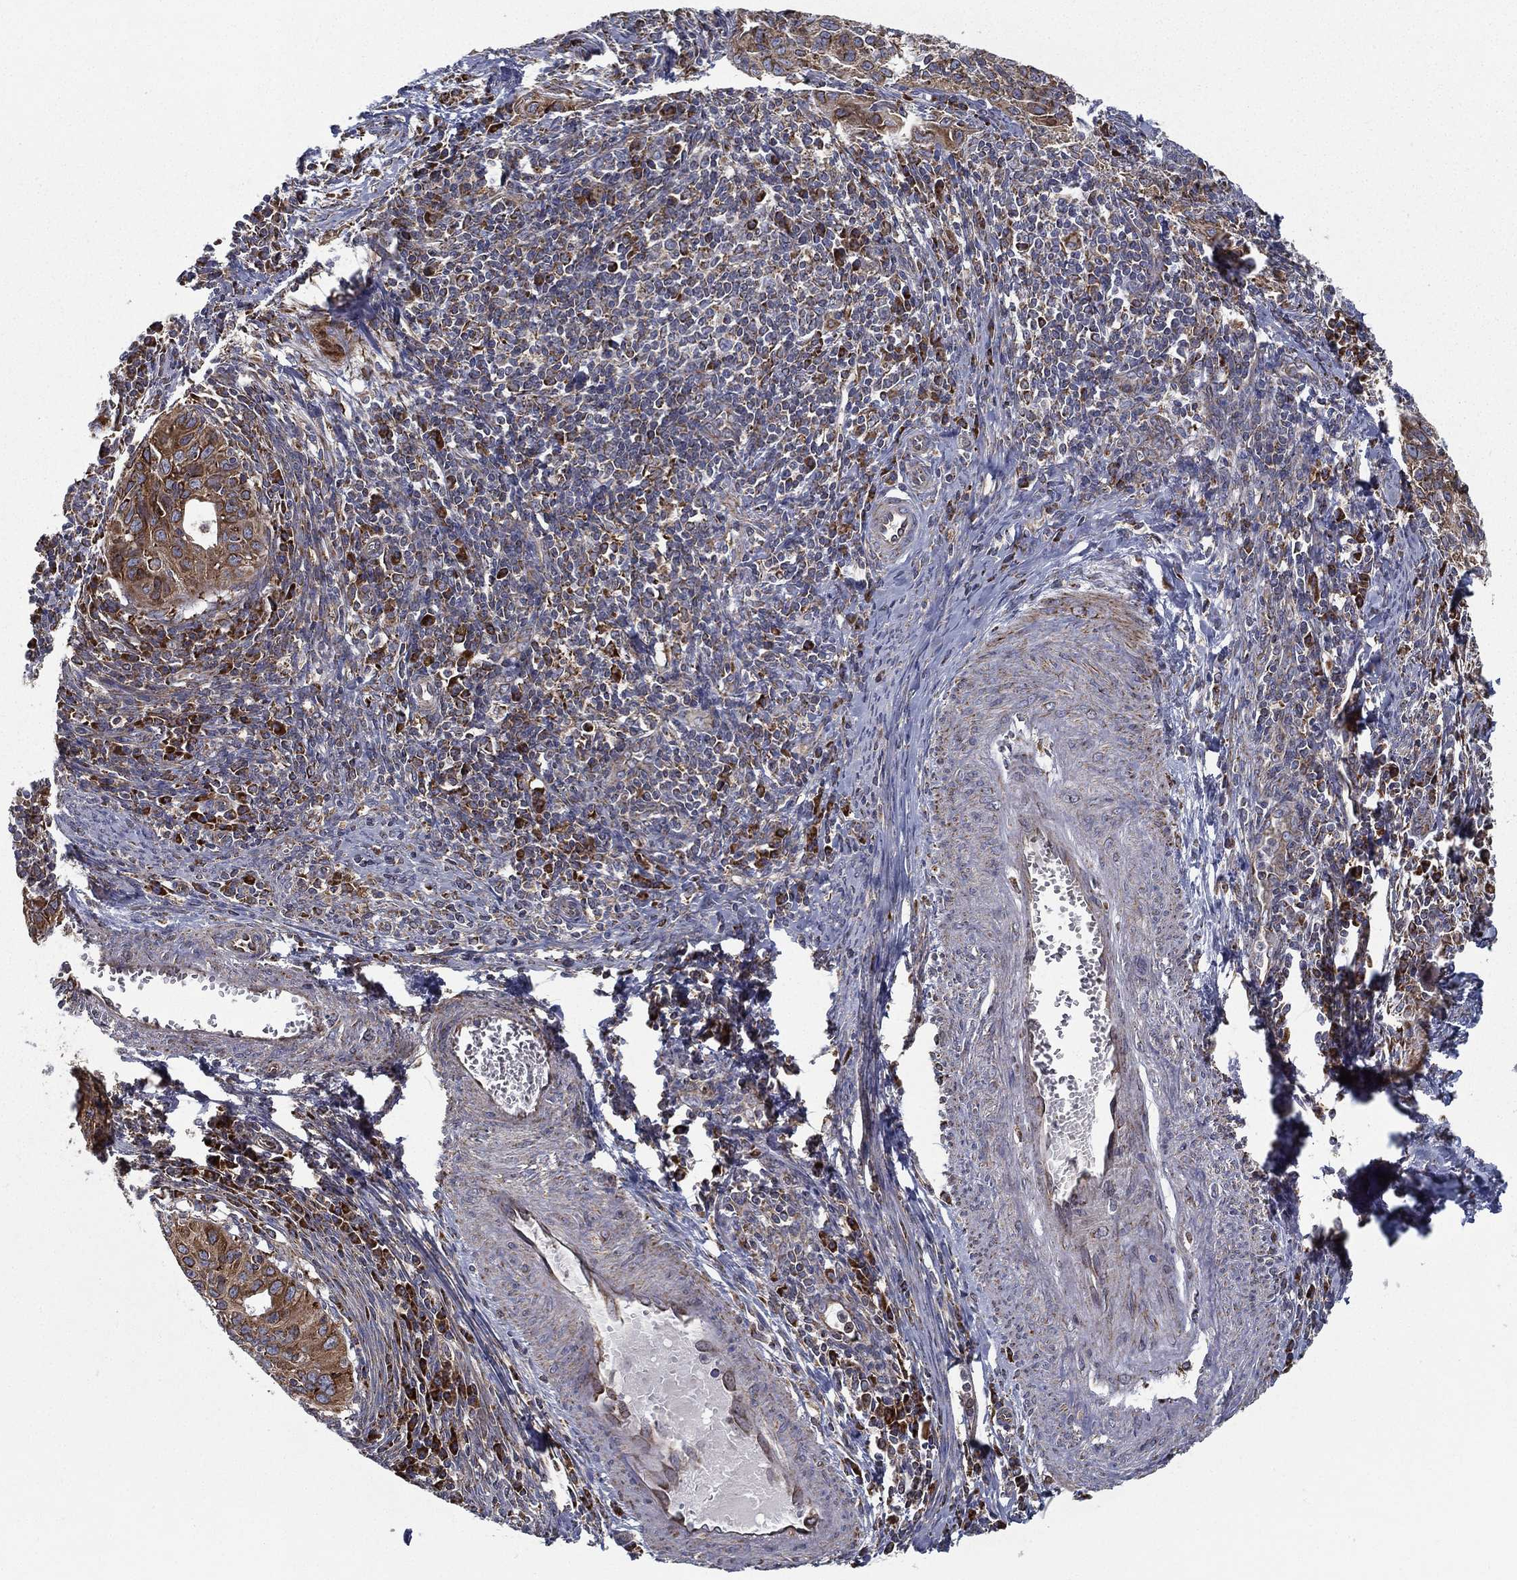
{"staining": {"intensity": "moderate", "quantity": "<25%", "location": "cytoplasmic/membranous"}, "tissue": "cervical cancer", "cell_type": "Tumor cells", "image_type": "cancer", "snomed": [{"axis": "morphology", "description": "Squamous cell carcinoma, NOS"}, {"axis": "topography", "description": "Cervix"}], "caption": "Protein expression analysis of cervical cancer (squamous cell carcinoma) exhibits moderate cytoplasmic/membranous positivity in approximately <25% of tumor cells.", "gene": "MT-CYB", "patient": {"sex": "female", "age": 26}}